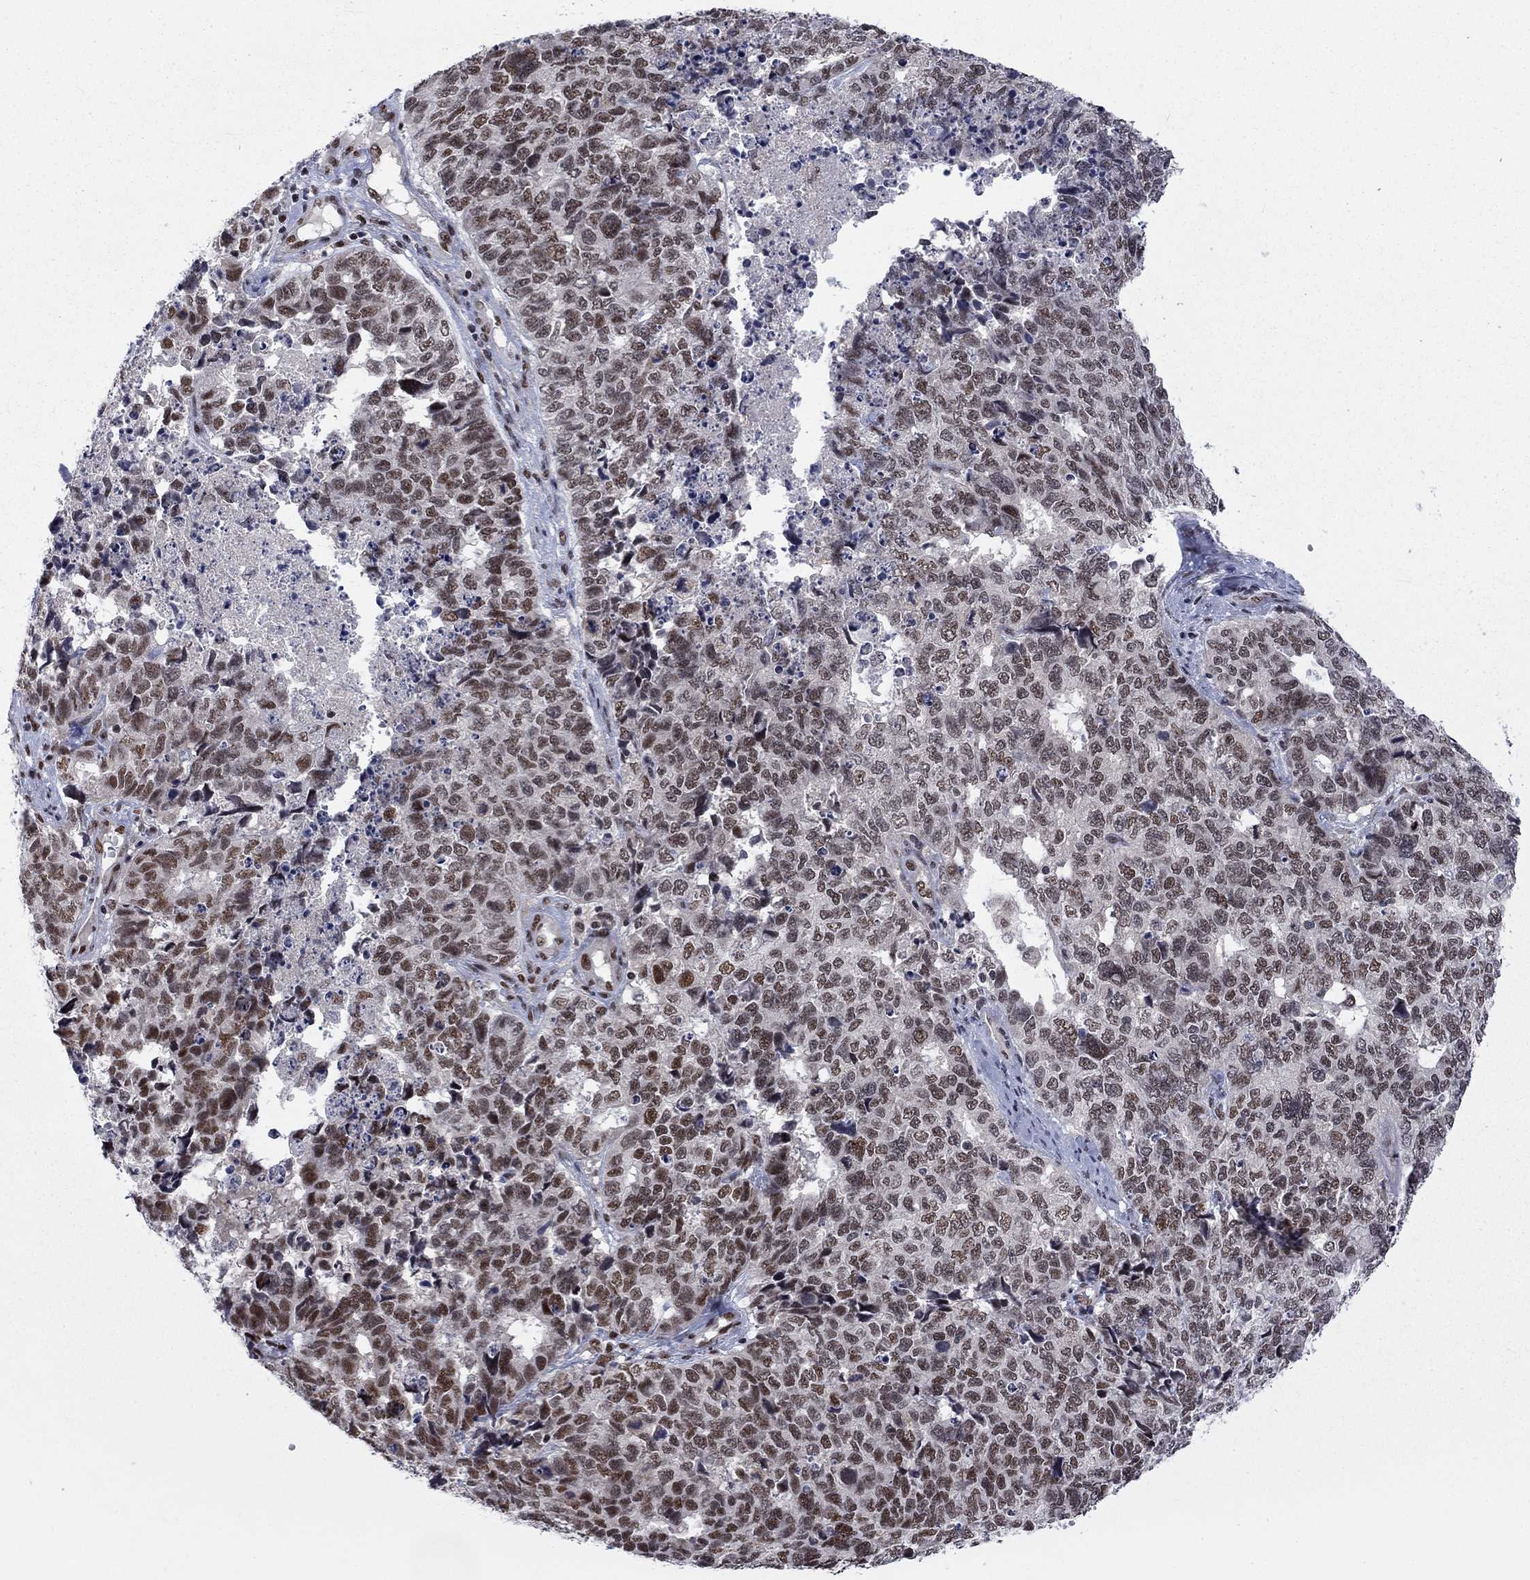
{"staining": {"intensity": "moderate", "quantity": ">75%", "location": "nuclear"}, "tissue": "cervical cancer", "cell_type": "Tumor cells", "image_type": "cancer", "snomed": [{"axis": "morphology", "description": "Squamous cell carcinoma, NOS"}, {"axis": "topography", "description": "Cervix"}], "caption": "Cervical squamous cell carcinoma stained with immunohistochemistry exhibits moderate nuclear staining in about >75% of tumor cells. The protein of interest is stained brown, and the nuclei are stained in blue (DAB IHC with brightfield microscopy, high magnification).", "gene": "FYTTD1", "patient": {"sex": "female", "age": 63}}